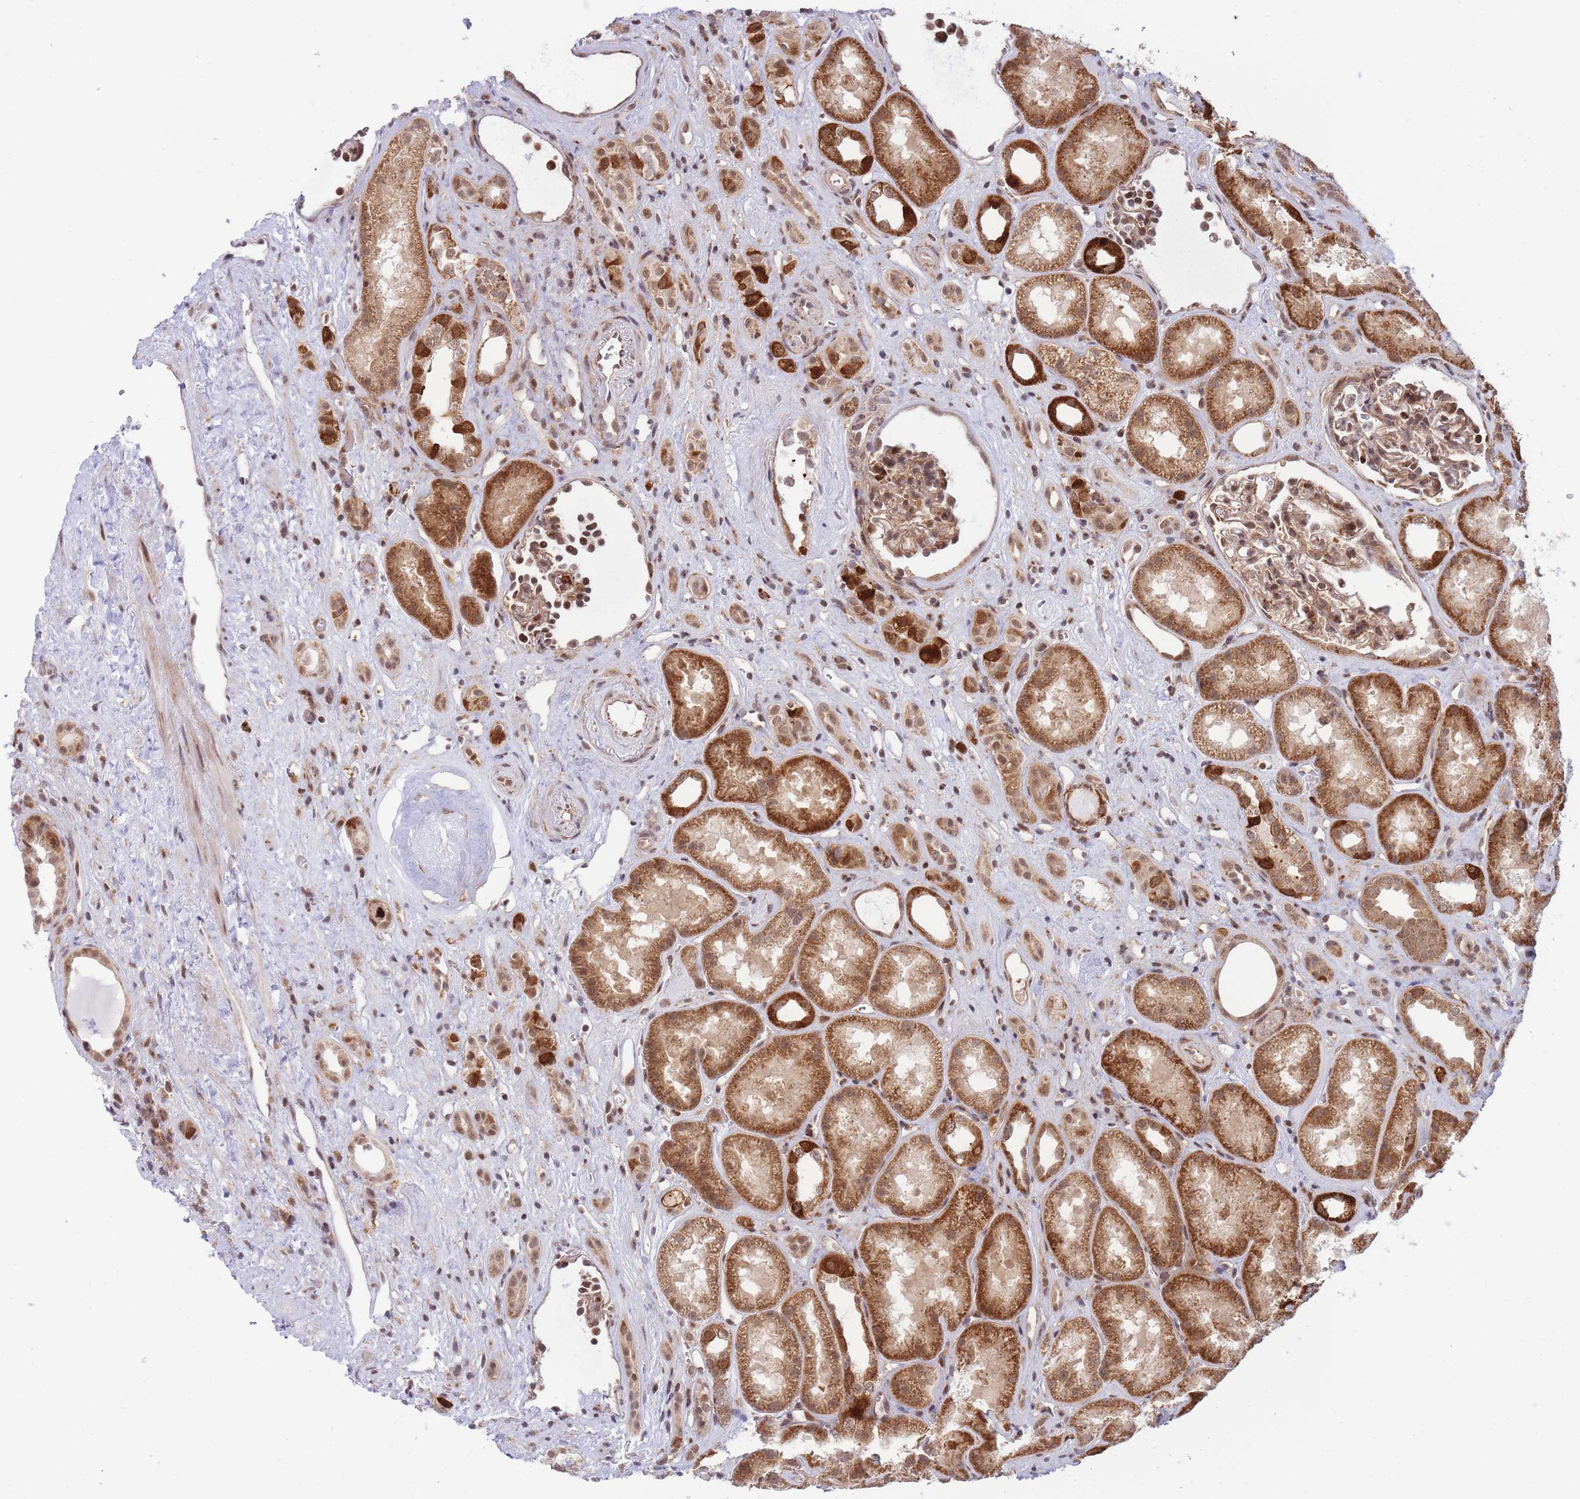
{"staining": {"intensity": "moderate", "quantity": ">75%", "location": "cytoplasmic/membranous,nuclear"}, "tissue": "kidney", "cell_type": "Cells in glomeruli", "image_type": "normal", "snomed": [{"axis": "morphology", "description": "Normal tissue, NOS"}, {"axis": "topography", "description": "Kidney"}], "caption": "IHC staining of benign kidney, which demonstrates medium levels of moderate cytoplasmic/membranous,nuclear positivity in approximately >75% of cells in glomeruli indicating moderate cytoplasmic/membranous,nuclear protein expression. The staining was performed using DAB (brown) for protein detection and nuclei were counterstained in hematoxylin (blue).", "gene": "BOD1L1", "patient": {"sex": "male", "age": 61}}